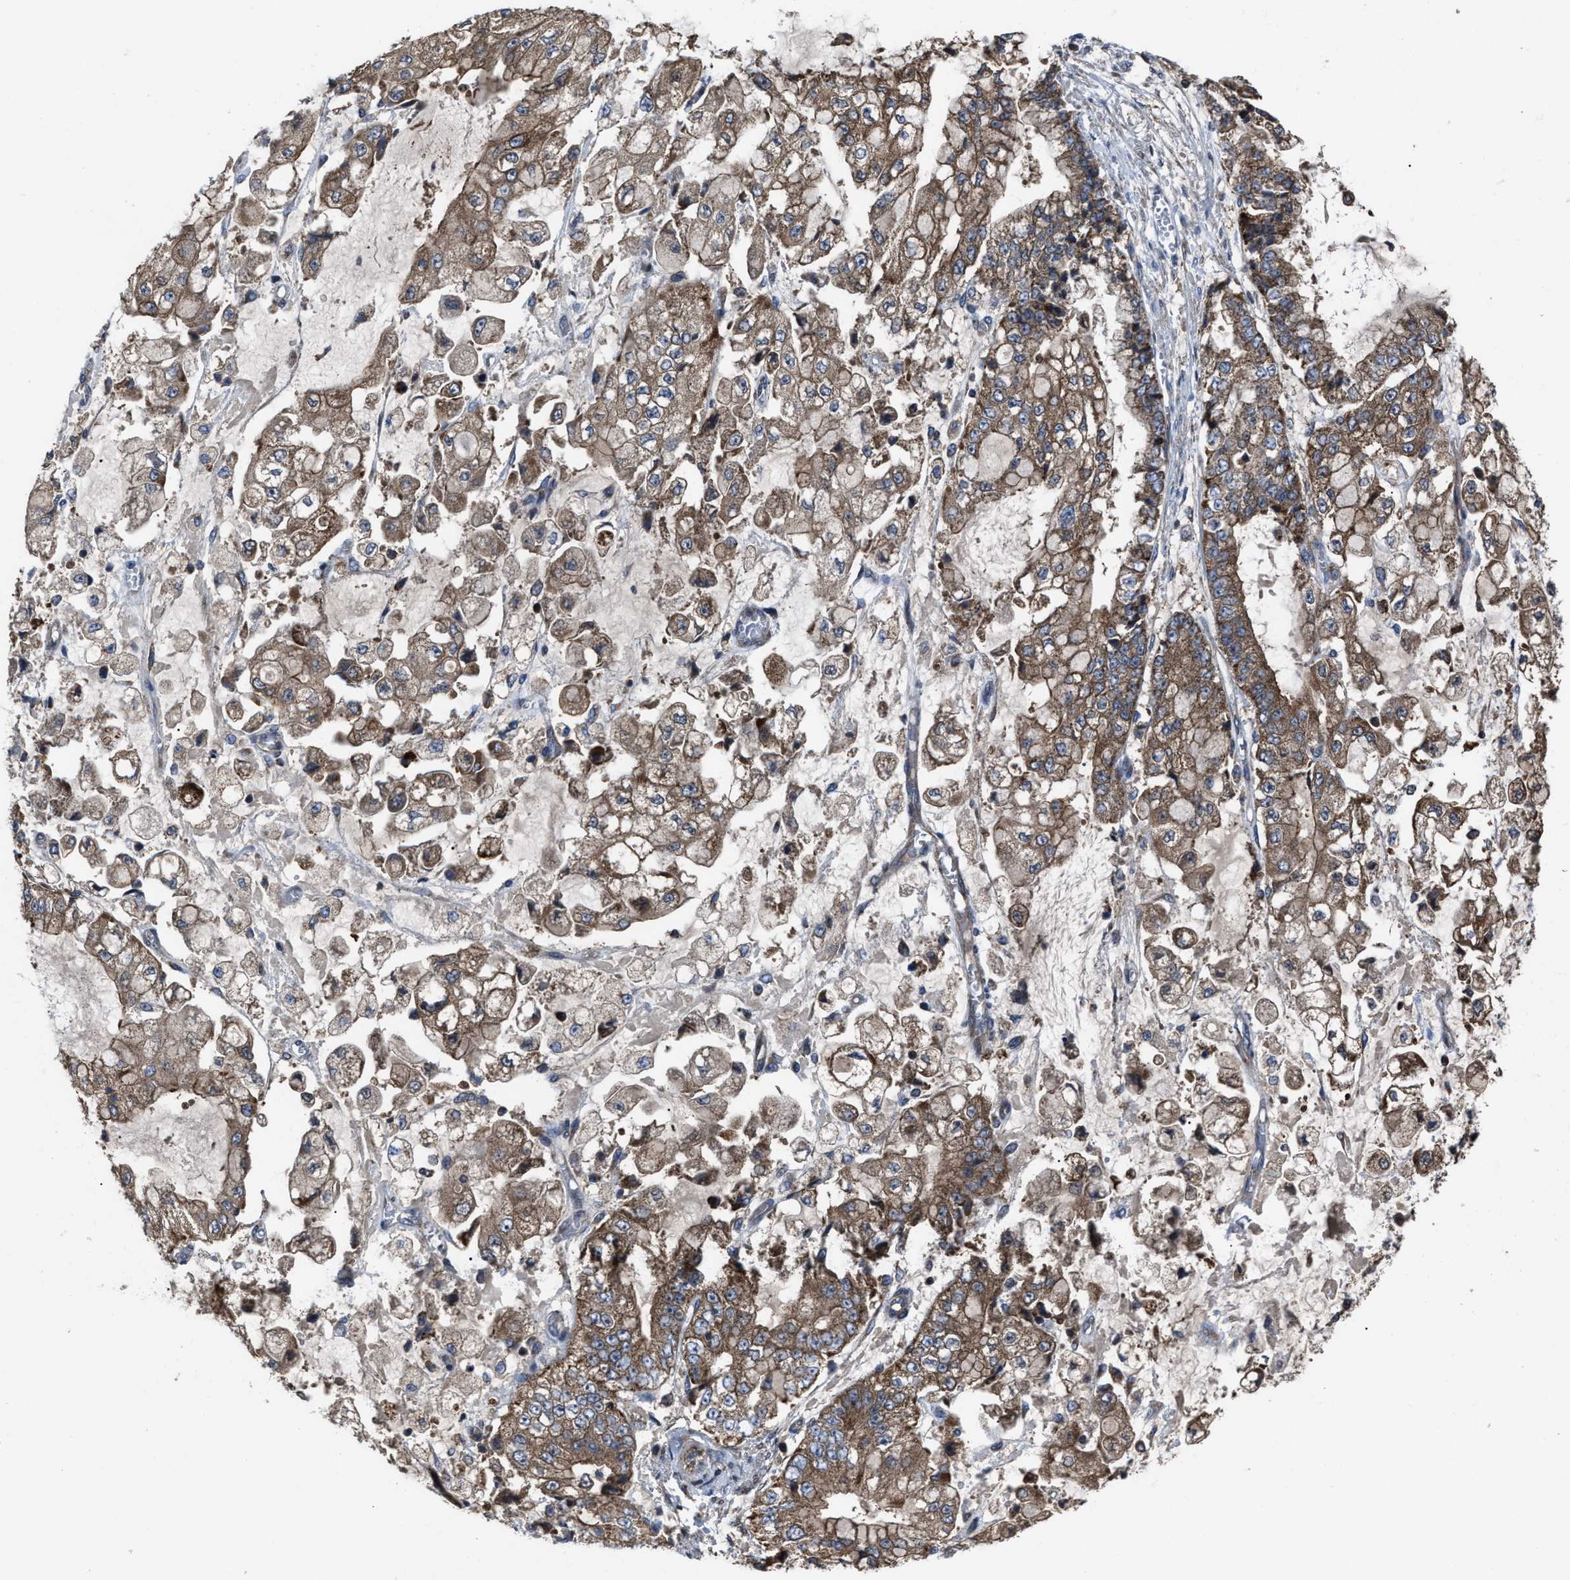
{"staining": {"intensity": "moderate", "quantity": ">75%", "location": "cytoplasmic/membranous"}, "tissue": "stomach cancer", "cell_type": "Tumor cells", "image_type": "cancer", "snomed": [{"axis": "morphology", "description": "Adenocarcinoma, NOS"}, {"axis": "topography", "description": "Stomach"}], "caption": "Immunohistochemical staining of stomach cancer reveals moderate cytoplasmic/membranous protein staining in about >75% of tumor cells. The staining was performed using DAB (3,3'-diaminobenzidine), with brown indicating positive protein expression. Nuclei are stained blue with hematoxylin.", "gene": "PASK", "patient": {"sex": "male", "age": 76}}